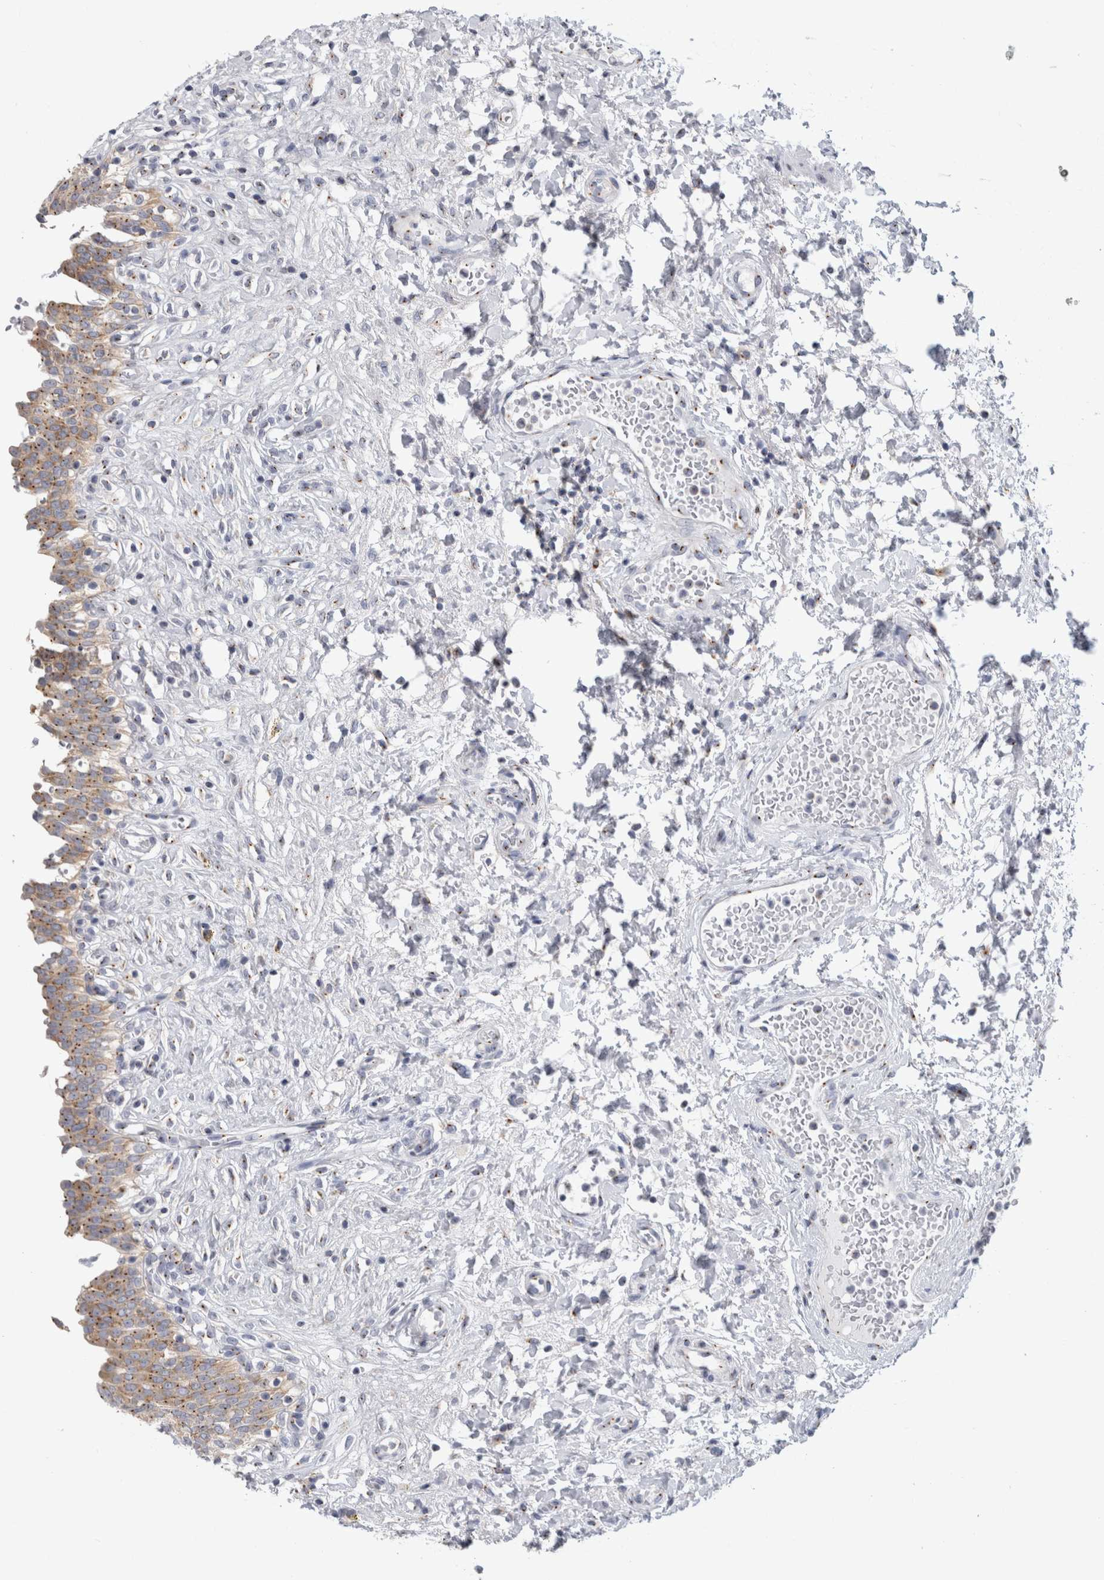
{"staining": {"intensity": "moderate", "quantity": ">75%", "location": "cytoplasmic/membranous"}, "tissue": "urinary bladder", "cell_type": "Urothelial cells", "image_type": "normal", "snomed": [{"axis": "morphology", "description": "Urothelial carcinoma, High grade"}, {"axis": "topography", "description": "Urinary bladder"}], "caption": "A photomicrograph of urinary bladder stained for a protein demonstrates moderate cytoplasmic/membranous brown staining in urothelial cells. (brown staining indicates protein expression, while blue staining denotes nuclei).", "gene": "AKAP9", "patient": {"sex": "male", "age": 46}}